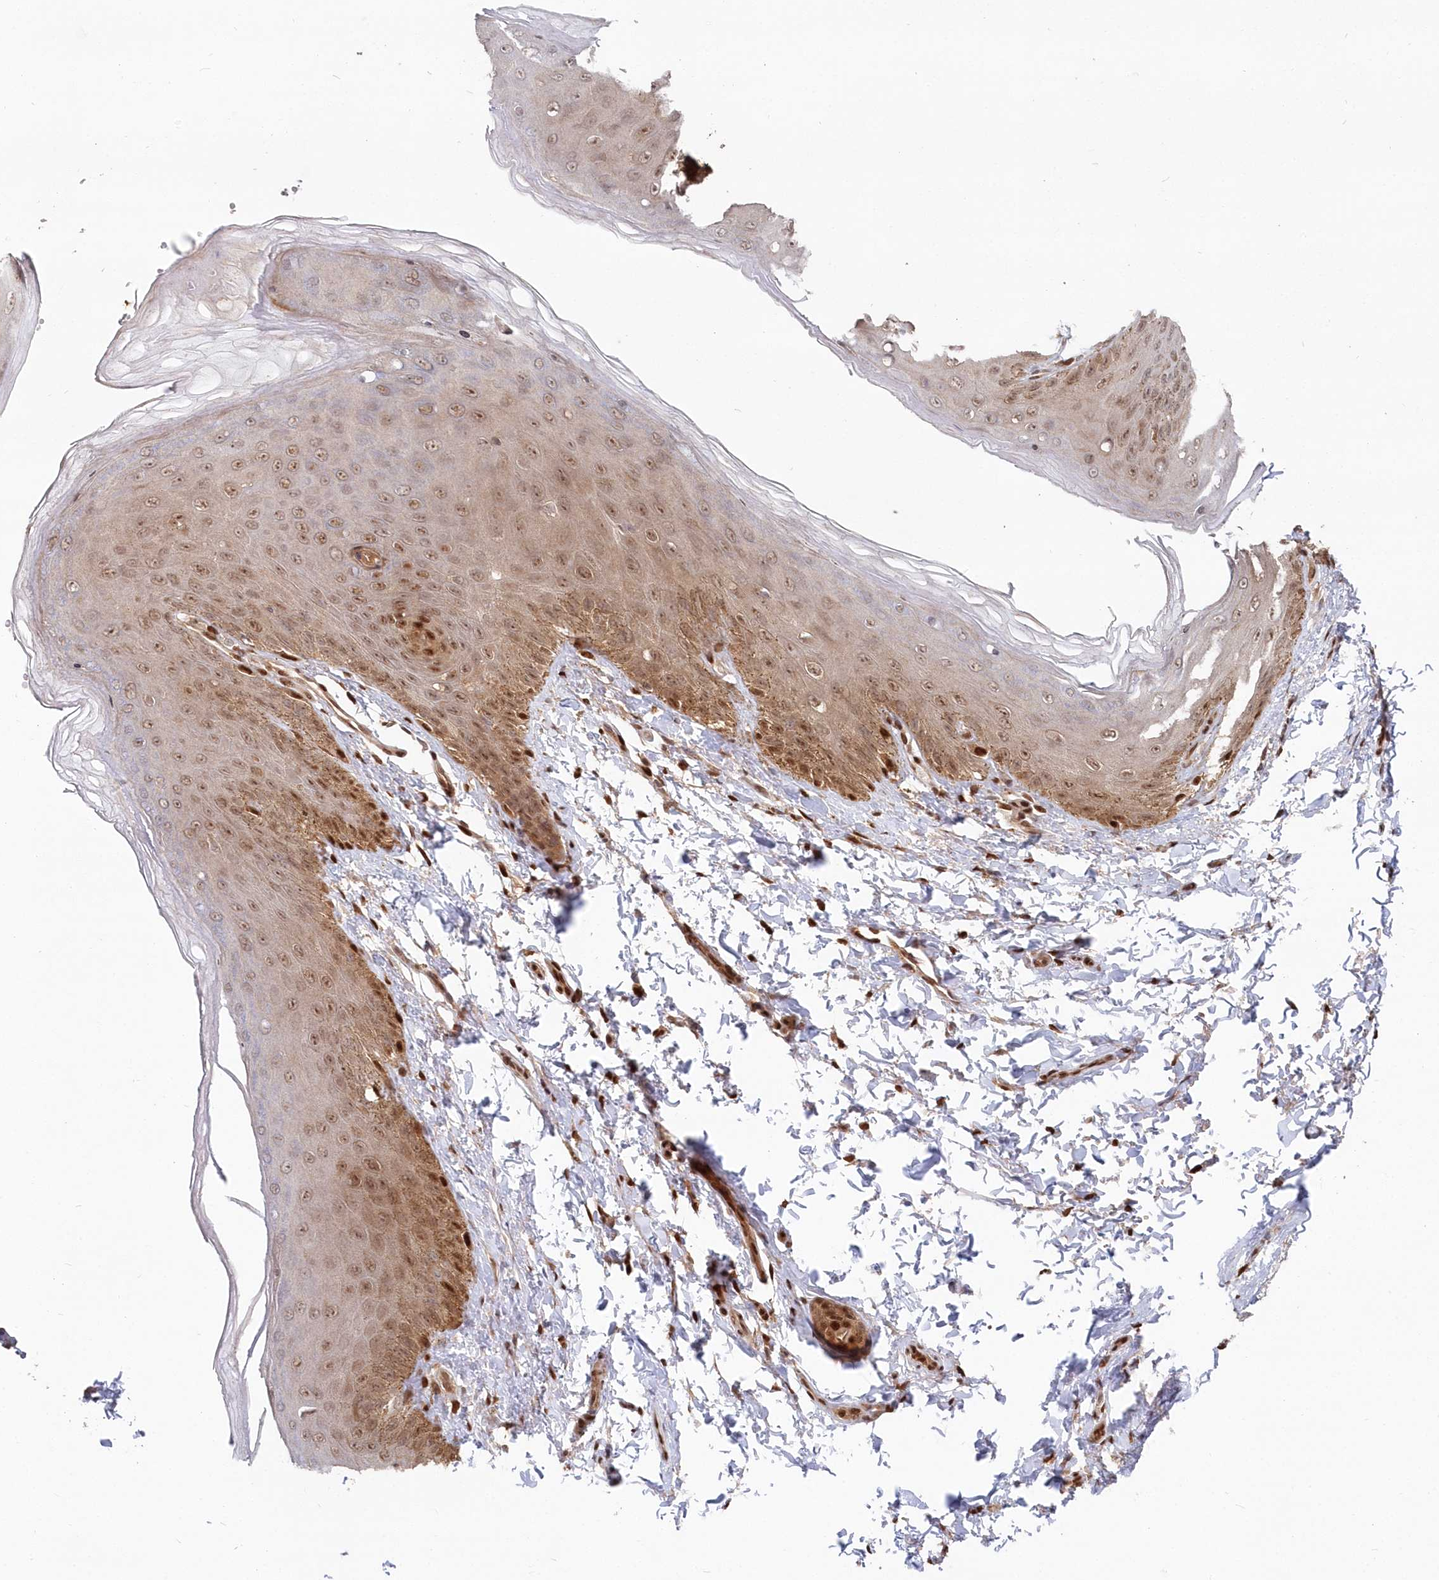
{"staining": {"intensity": "moderate", "quantity": ">75%", "location": "cytoplasmic/membranous,nuclear"}, "tissue": "skin", "cell_type": "Epidermal cells", "image_type": "normal", "snomed": [{"axis": "morphology", "description": "Normal tissue, NOS"}, {"axis": "topography", "description": "Anal"}], "caption": "A histopathology image of human skin stained for a protein demonstrates moderate cytoplasmic/membranous,nuclear brown staining in epidermal cells. The staining was performed using DAB to visualize the protein expression in brown, while the nuclei were stained in blue with hematoxylin (Magnification: 20x).", "gene": "ABHD14B", "patient": {"sex": "male", "age": 44}}